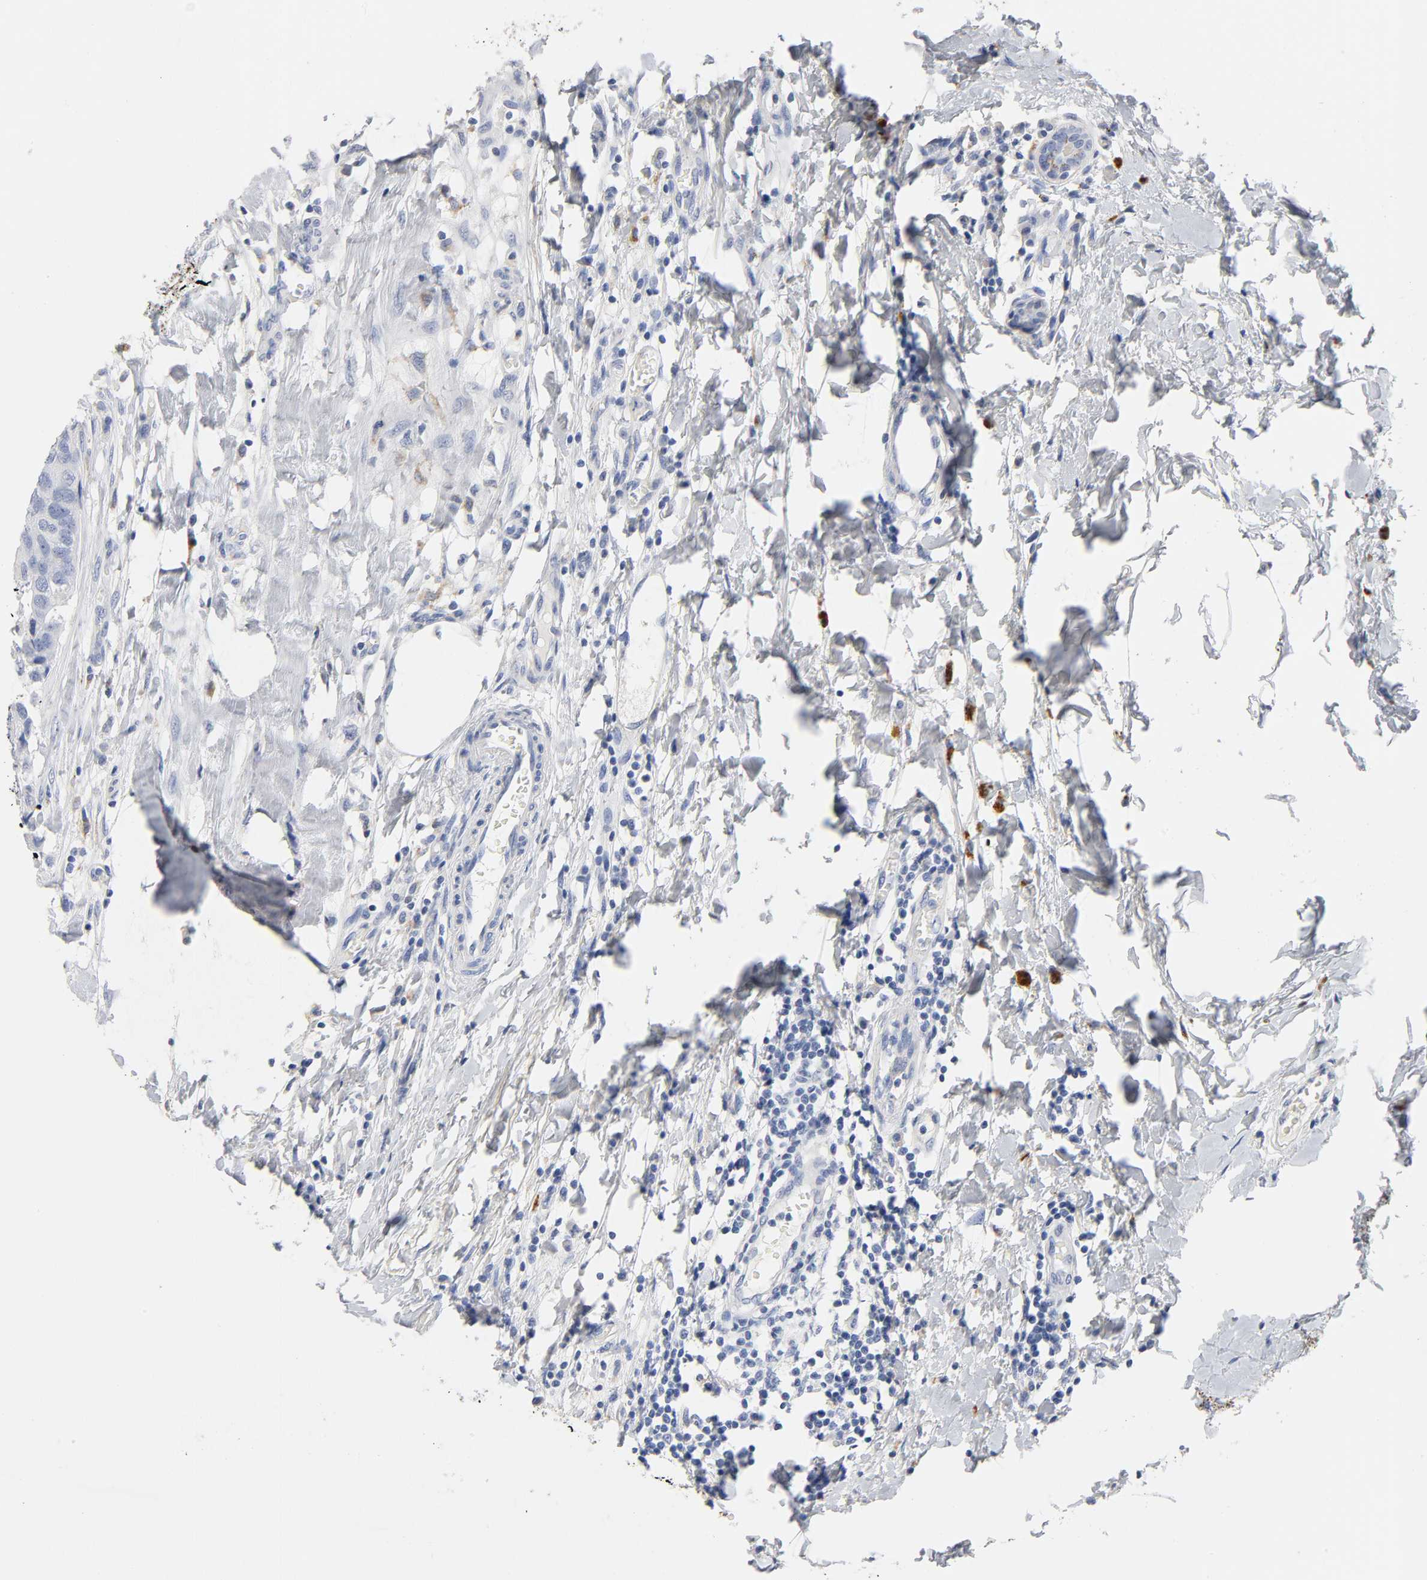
{"staining": {"intensity": "negative", "quantity": "none", "location": "none"}, "tissue": "breast cancer", "cell_type": "Tumor cells", "image_type": "cancer", "snomed": [{"axis": "morphology", "description": "Duct carcinoma"}, {"axis": "topography", "description": "Breast"}], "caption": "Tumor cells are negative for brown protein staining in breast cancer.", "gene": "PLP1", "patient": {"sex": "female", "age": 50}}